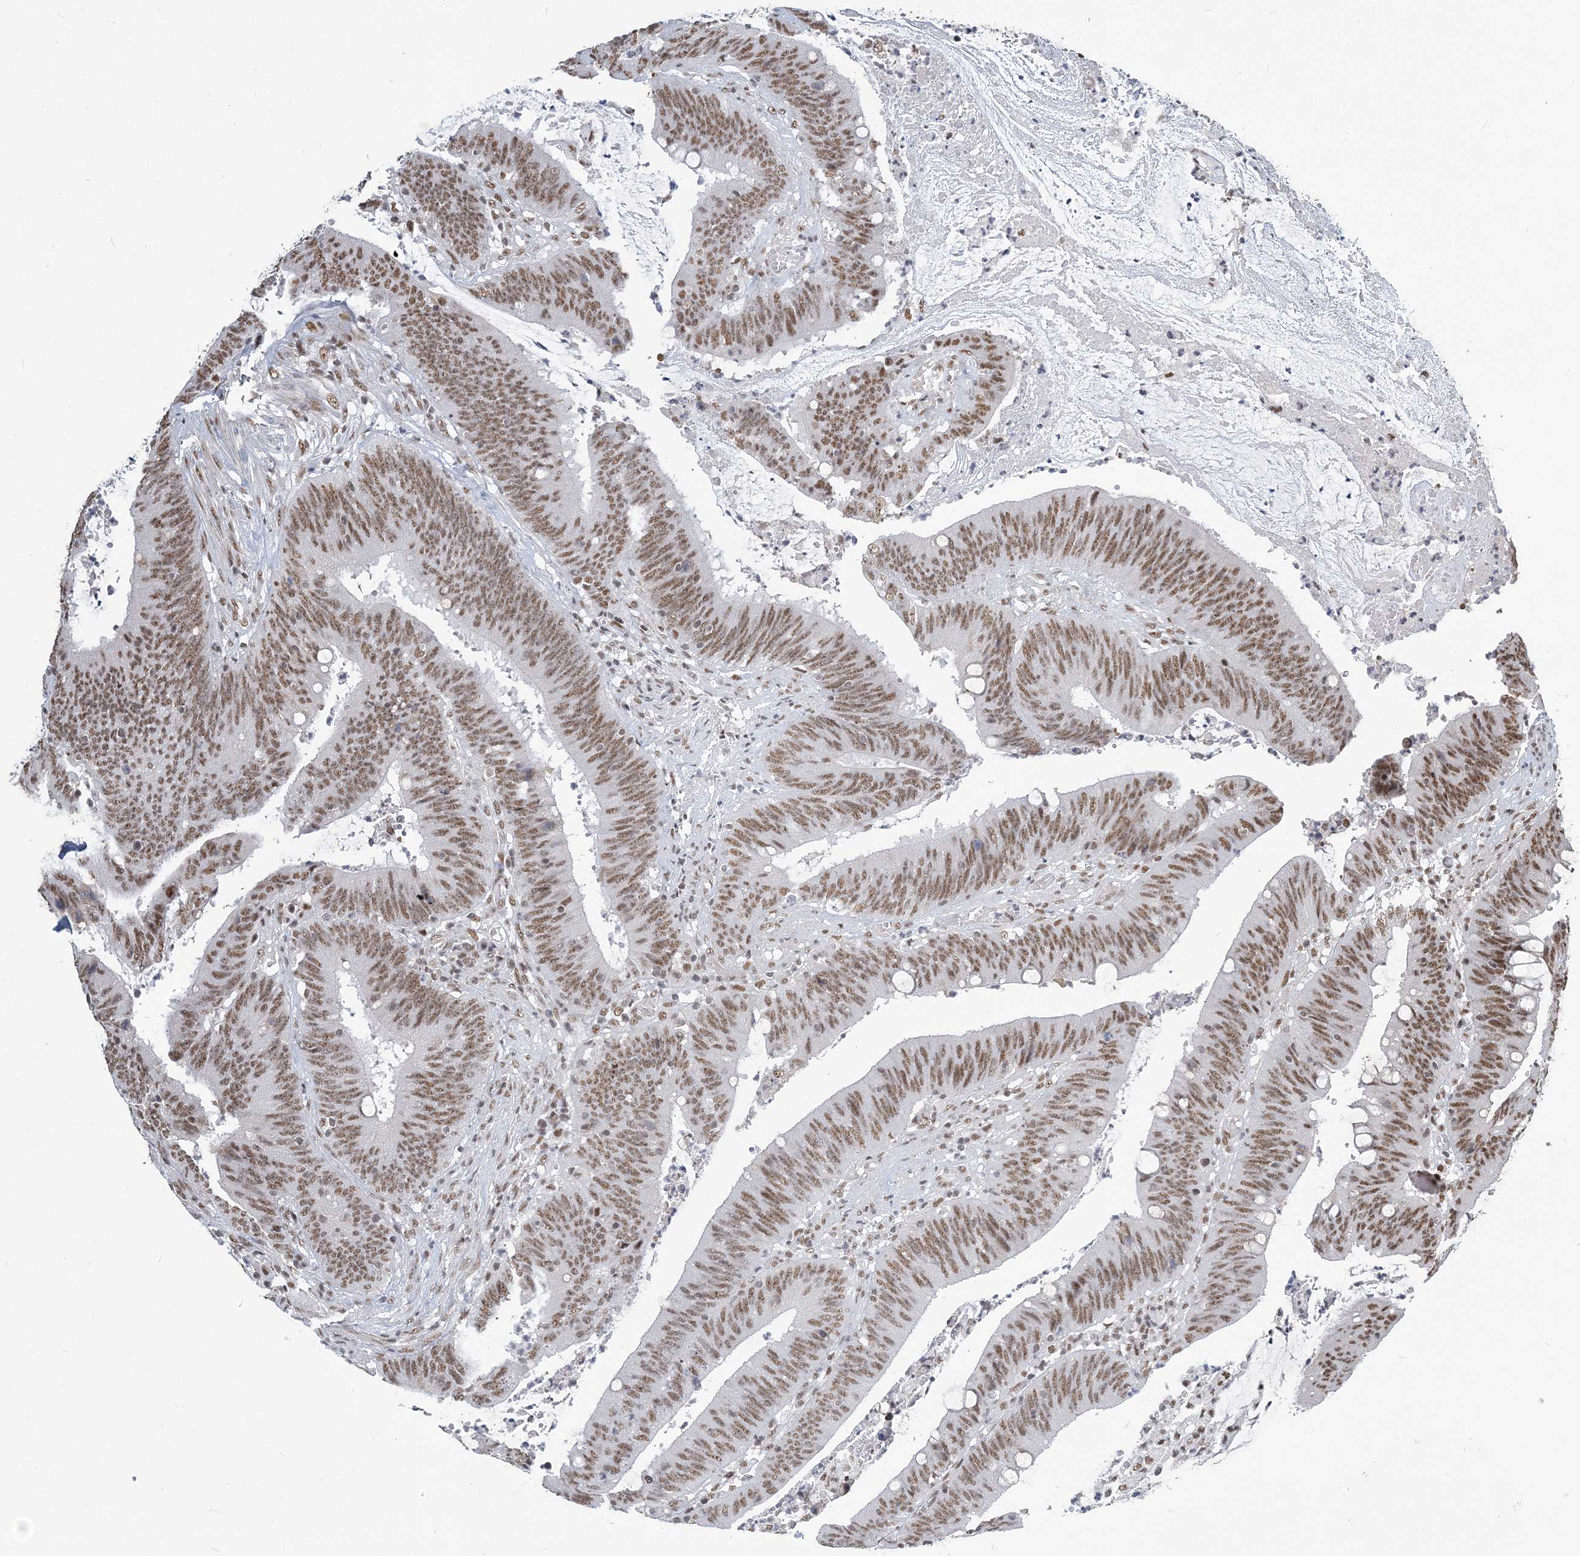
{"staining": {"intensity": "moderate", "quantity": ">75%", "location": "nuclear"}, "tissue": "colorectal cancer", "cell_type": "Tumor cells", "image_type": "cancer", "snomed": [{"axis": "morphology", "description": "Adenocarcinoma, NOS"}, {"axis": "topography", "description": "Rectum"}], "caption": "Tumor cells exhibit moderate nuclear staining in approximately >75% of cells in colorectal cancer (adenocarcinoma).", "gene": "PLRG1", "patient": {"sex": "female", "age": 66}}